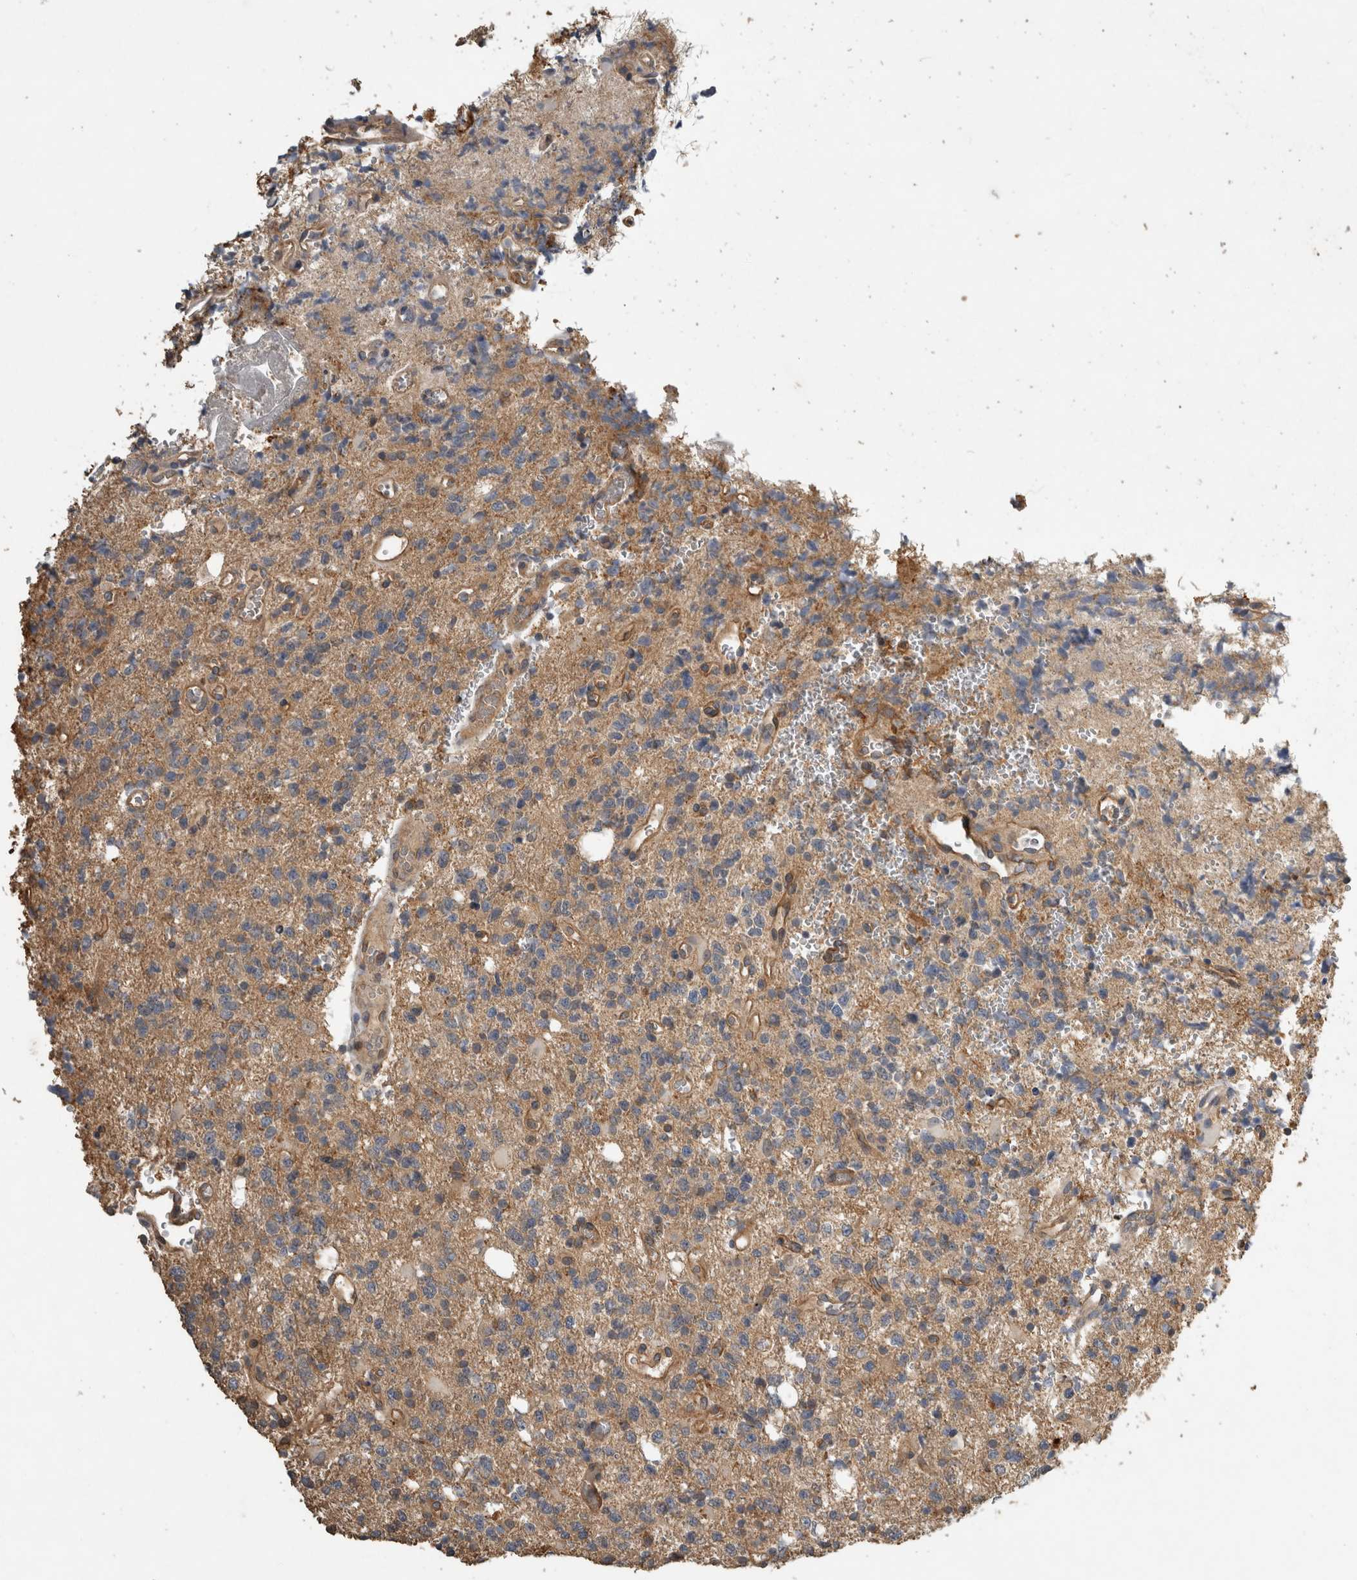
{"staining": {"intensity": "negative", "quantity": "none", "location": "none"}, "tissue": "glioma", "cell_type": "Tumor cells", "image_type": "cancer", "snomed": [{"axis": "morphology", "description": "Glioma, malignant, High grade"}, {"axis": "topography", "description": "Brain"}], "caption": "Immunohistochemical staining of human glioma reveals no significant staining in tumor cells.", "gene": "RHPN1", "patient": {"sex": "female", "age": 62}}